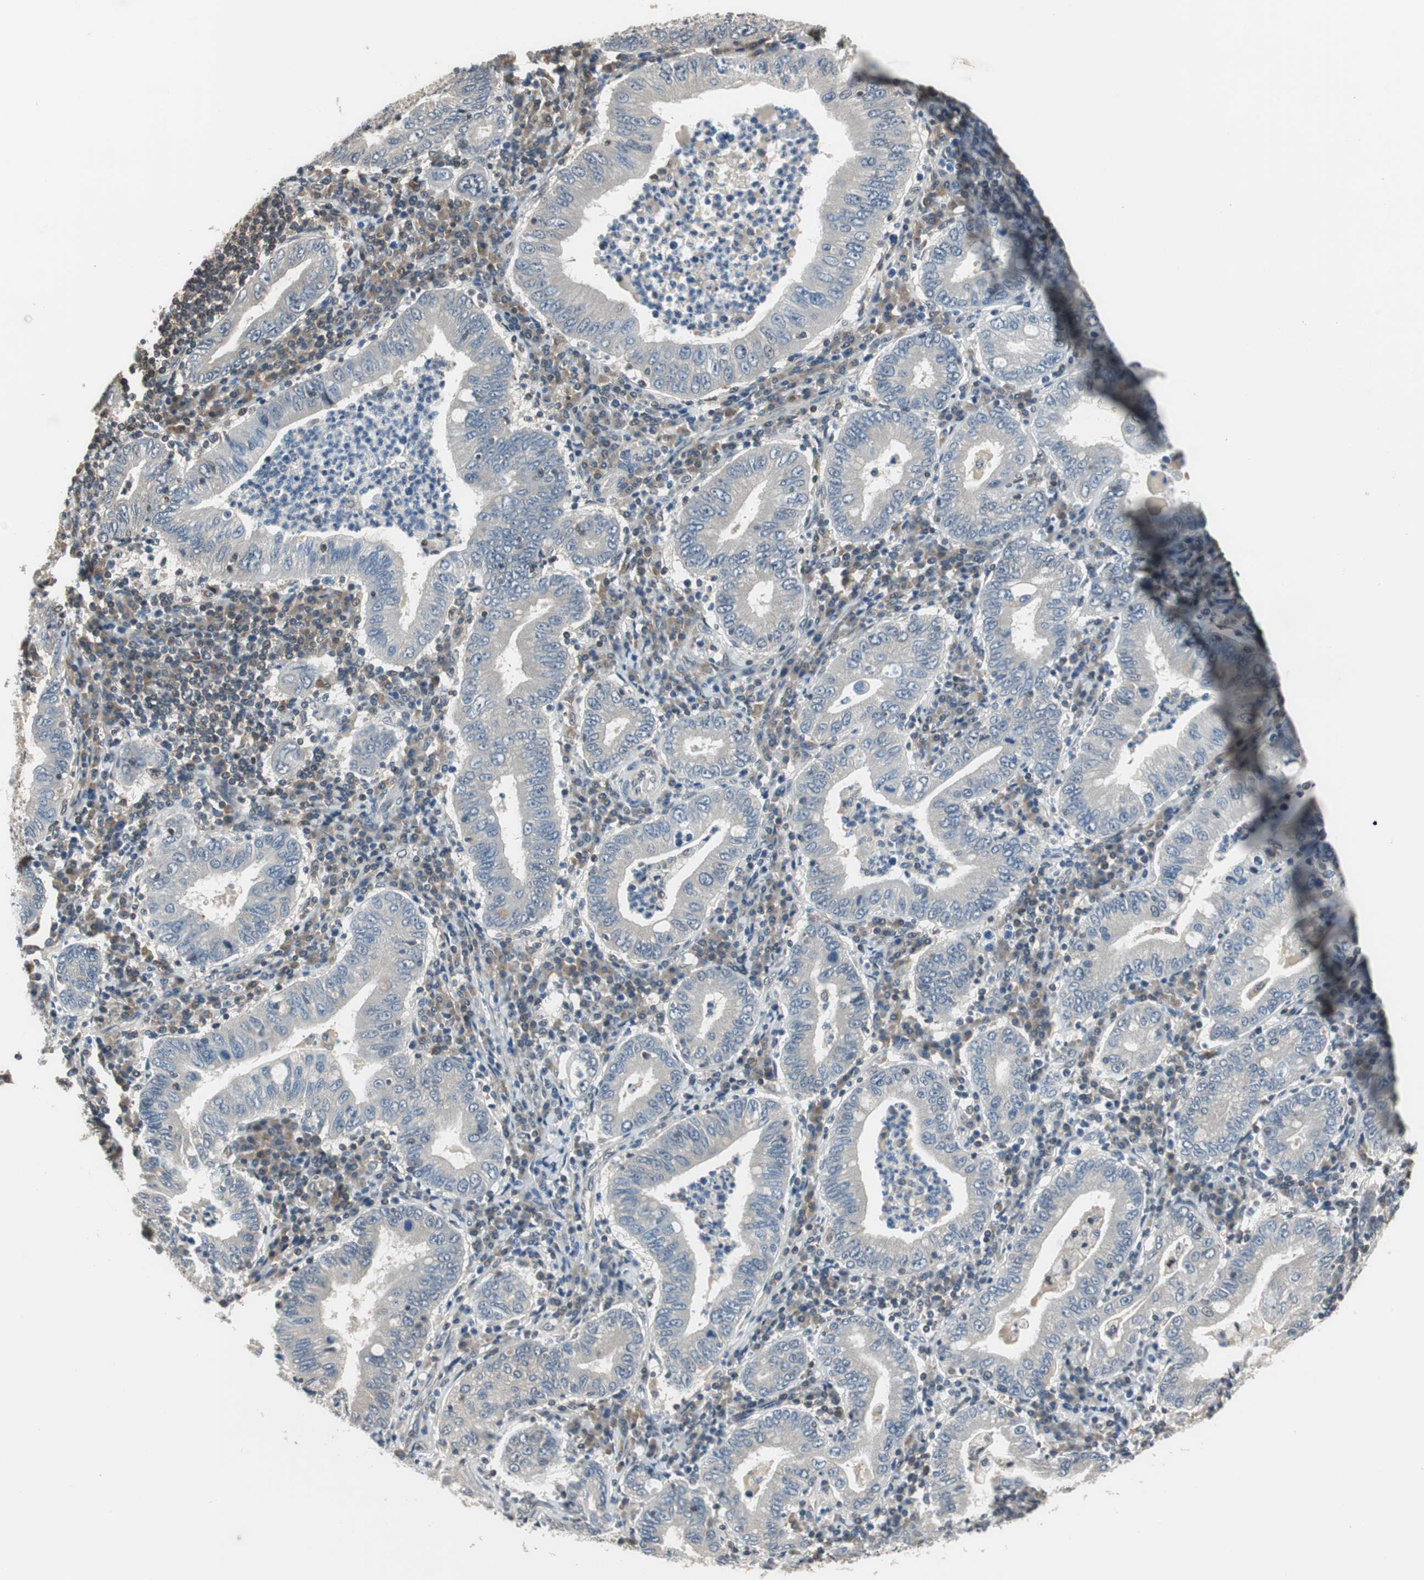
{"staining": {"intensity": "negative", "quantity": "none", "location": "none"}, "tissue": "stomach cancer", "cell_type": "Tumor cells", "image_type": "cancer", "snomed": [{"axis": "morphology", "description": "Normal tissue, NOS"}, {"axis": "morphology", "description": "Adenocarcinoma, NOS"}, {"axis": "topography", "description": "Esophagus"}, {"axis": "topography", "description": "Stomach, upper"}, {"axis": "topography", "description": "Peripheral nerve tissue"}], "caption": "Stomach cancer (adenocarcinoma) stained for a protein using immunohistochemistry demonstrates no positivity tumor cells.", "gene": "MAFB", "patient": {"sex": "male", "age": 62}}